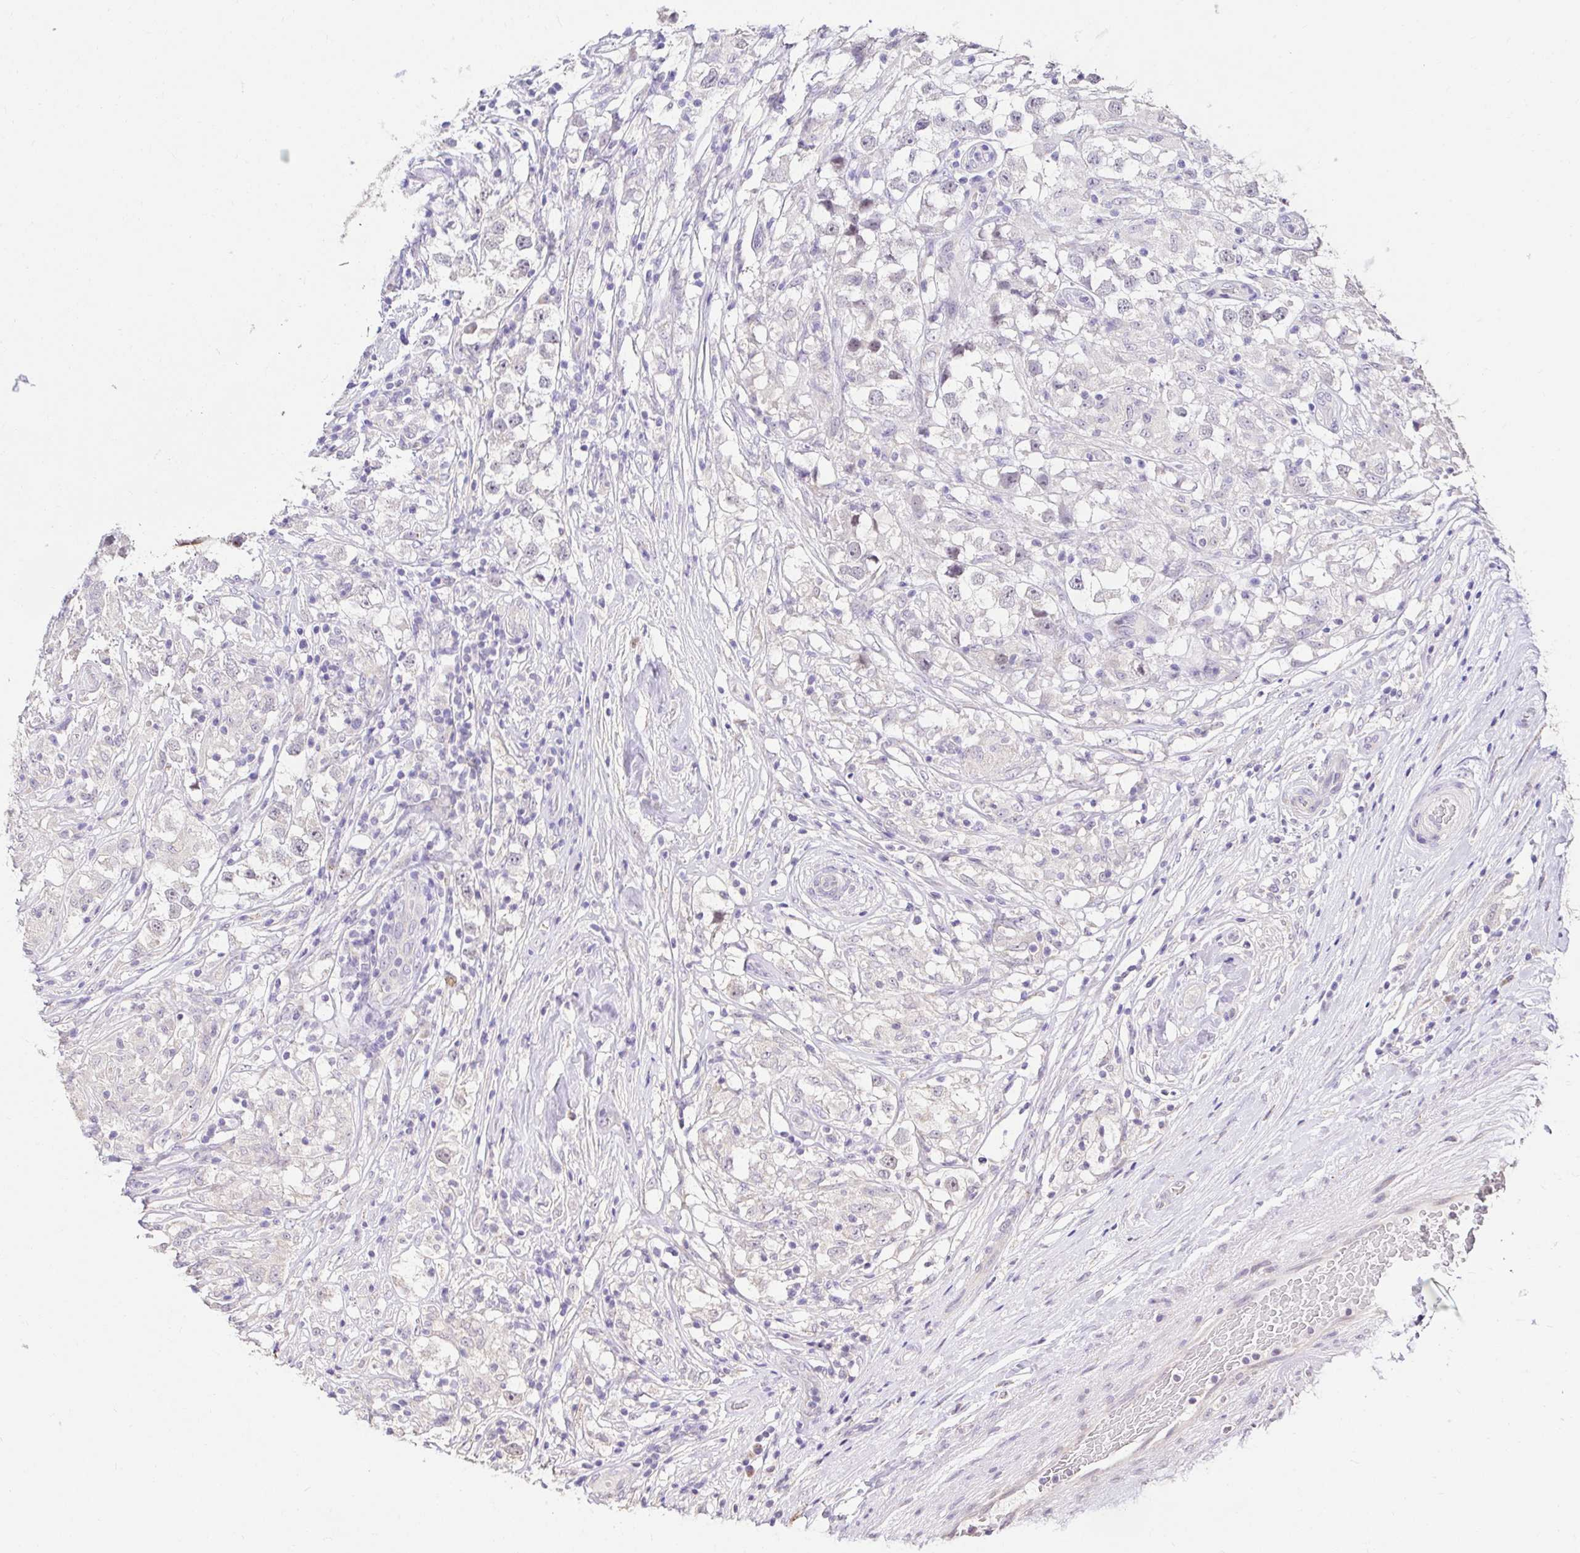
{"staining": {"intensity": "negative", "quantity": "none", "location": "none"}, "tissue": "testis cancer", "cell_type": "Tumor cells", "image_type": "cancer", "snomed": [{"axis": "morphology", "description": "Seminoma, NOS"}, {"axis": "topography", "description": "Testis"}], "caption": "Histopathology image shows no significant protein staining in tumor cells of testis cancer (seminoma). (Immunohistochemistry, brightfield microscopy, high magnification).", "gene": "KIAA1210", "patient": {"sex": "male", "age": 46}}